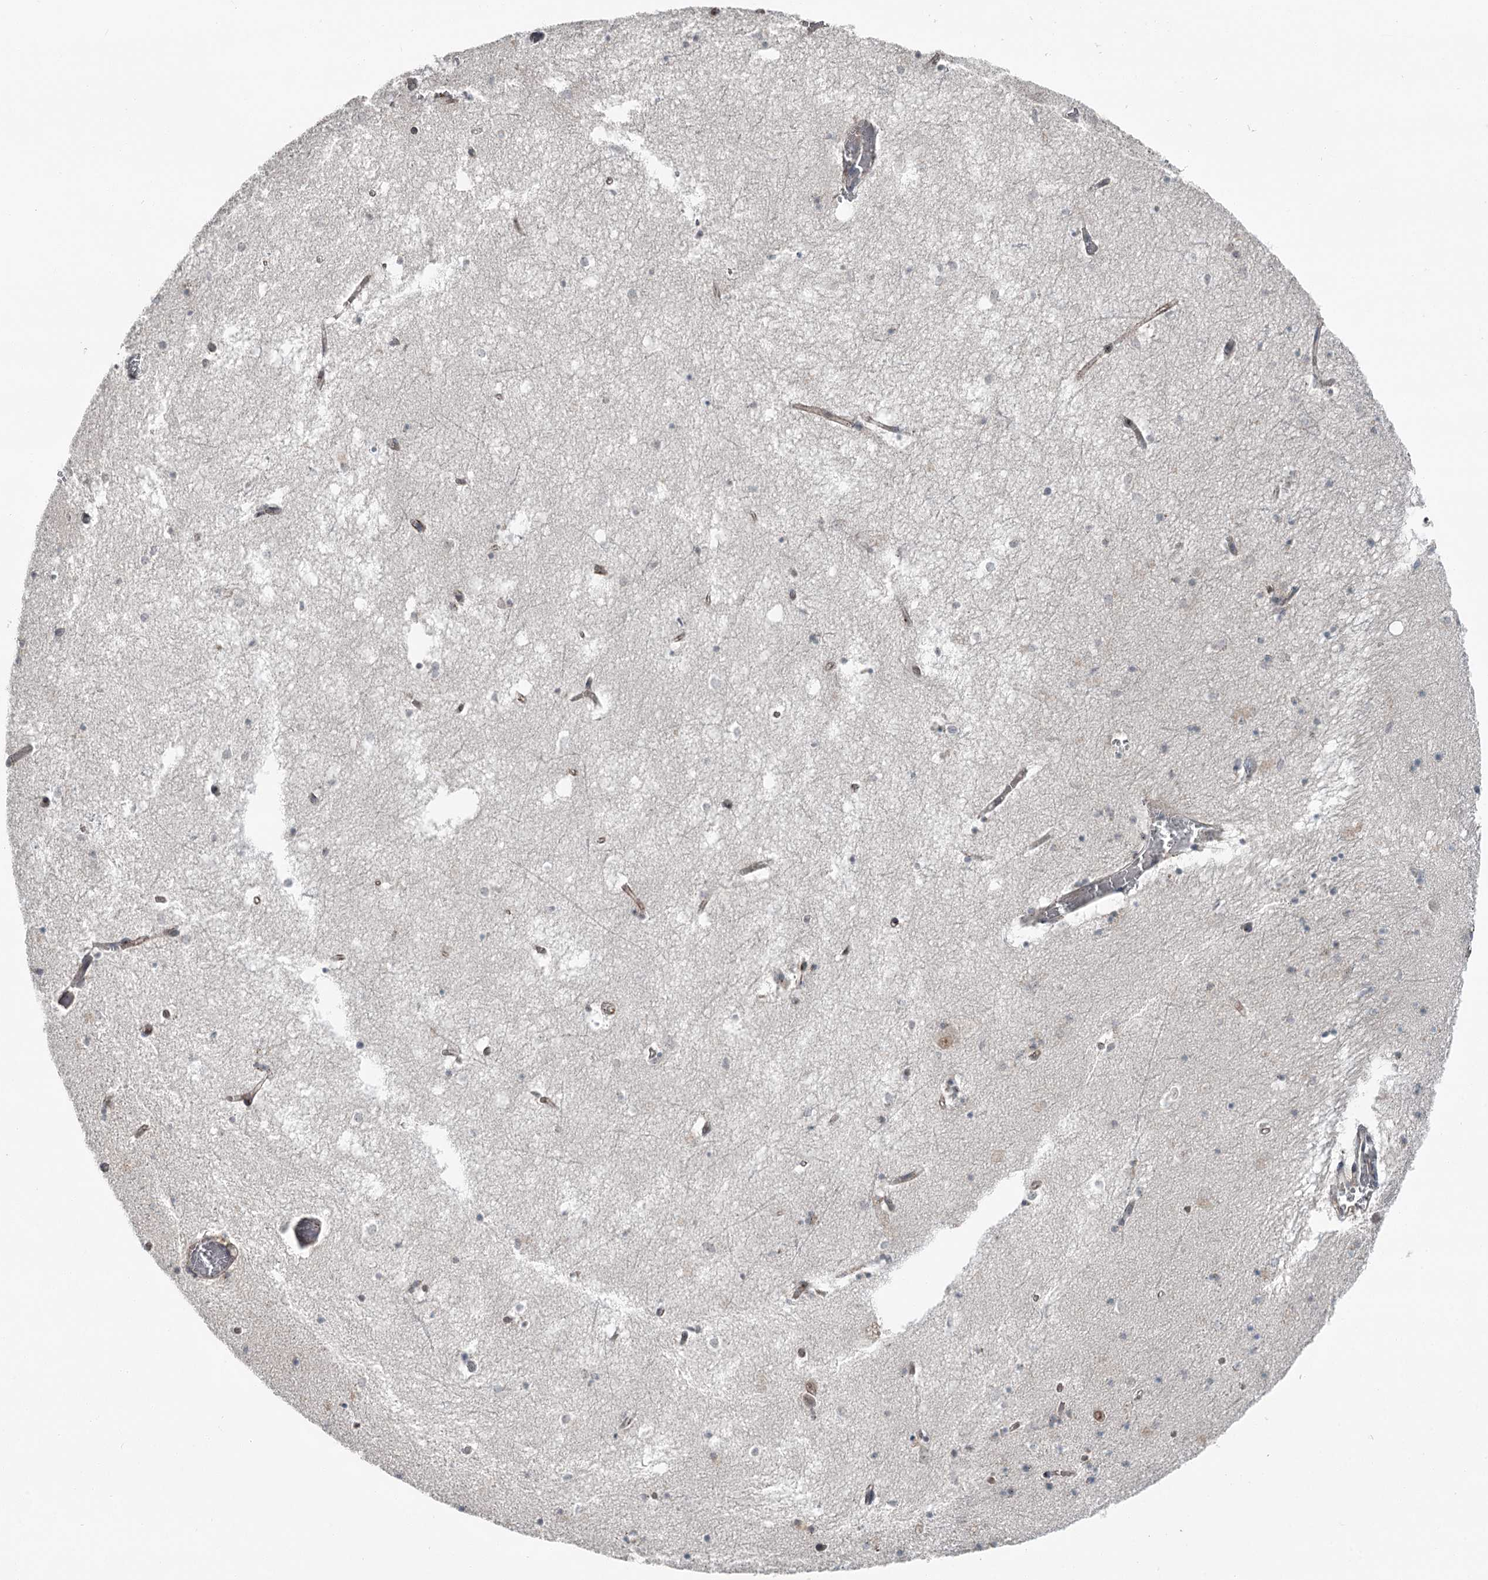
{"staining": {"intensity": "weak", "quantity": "<25%", "location": "nuclear"}, "tissue": "hippocampus", "cell_type": "Glial cells", "image_type": "normal", "snomed": [{"axis": "morphology", "description": "Normal tissue, NOS"}, {"axis": "topography", "description": "Hippocampus"}], "caption": "Immunohistochemistry of normal hippocampus displays no positivity in glial cells. (Brightfield microscopy of DAB IHC at high magnification).", "gene": "EXOSC1", "patient": {"sex": "male", "age": 70}}